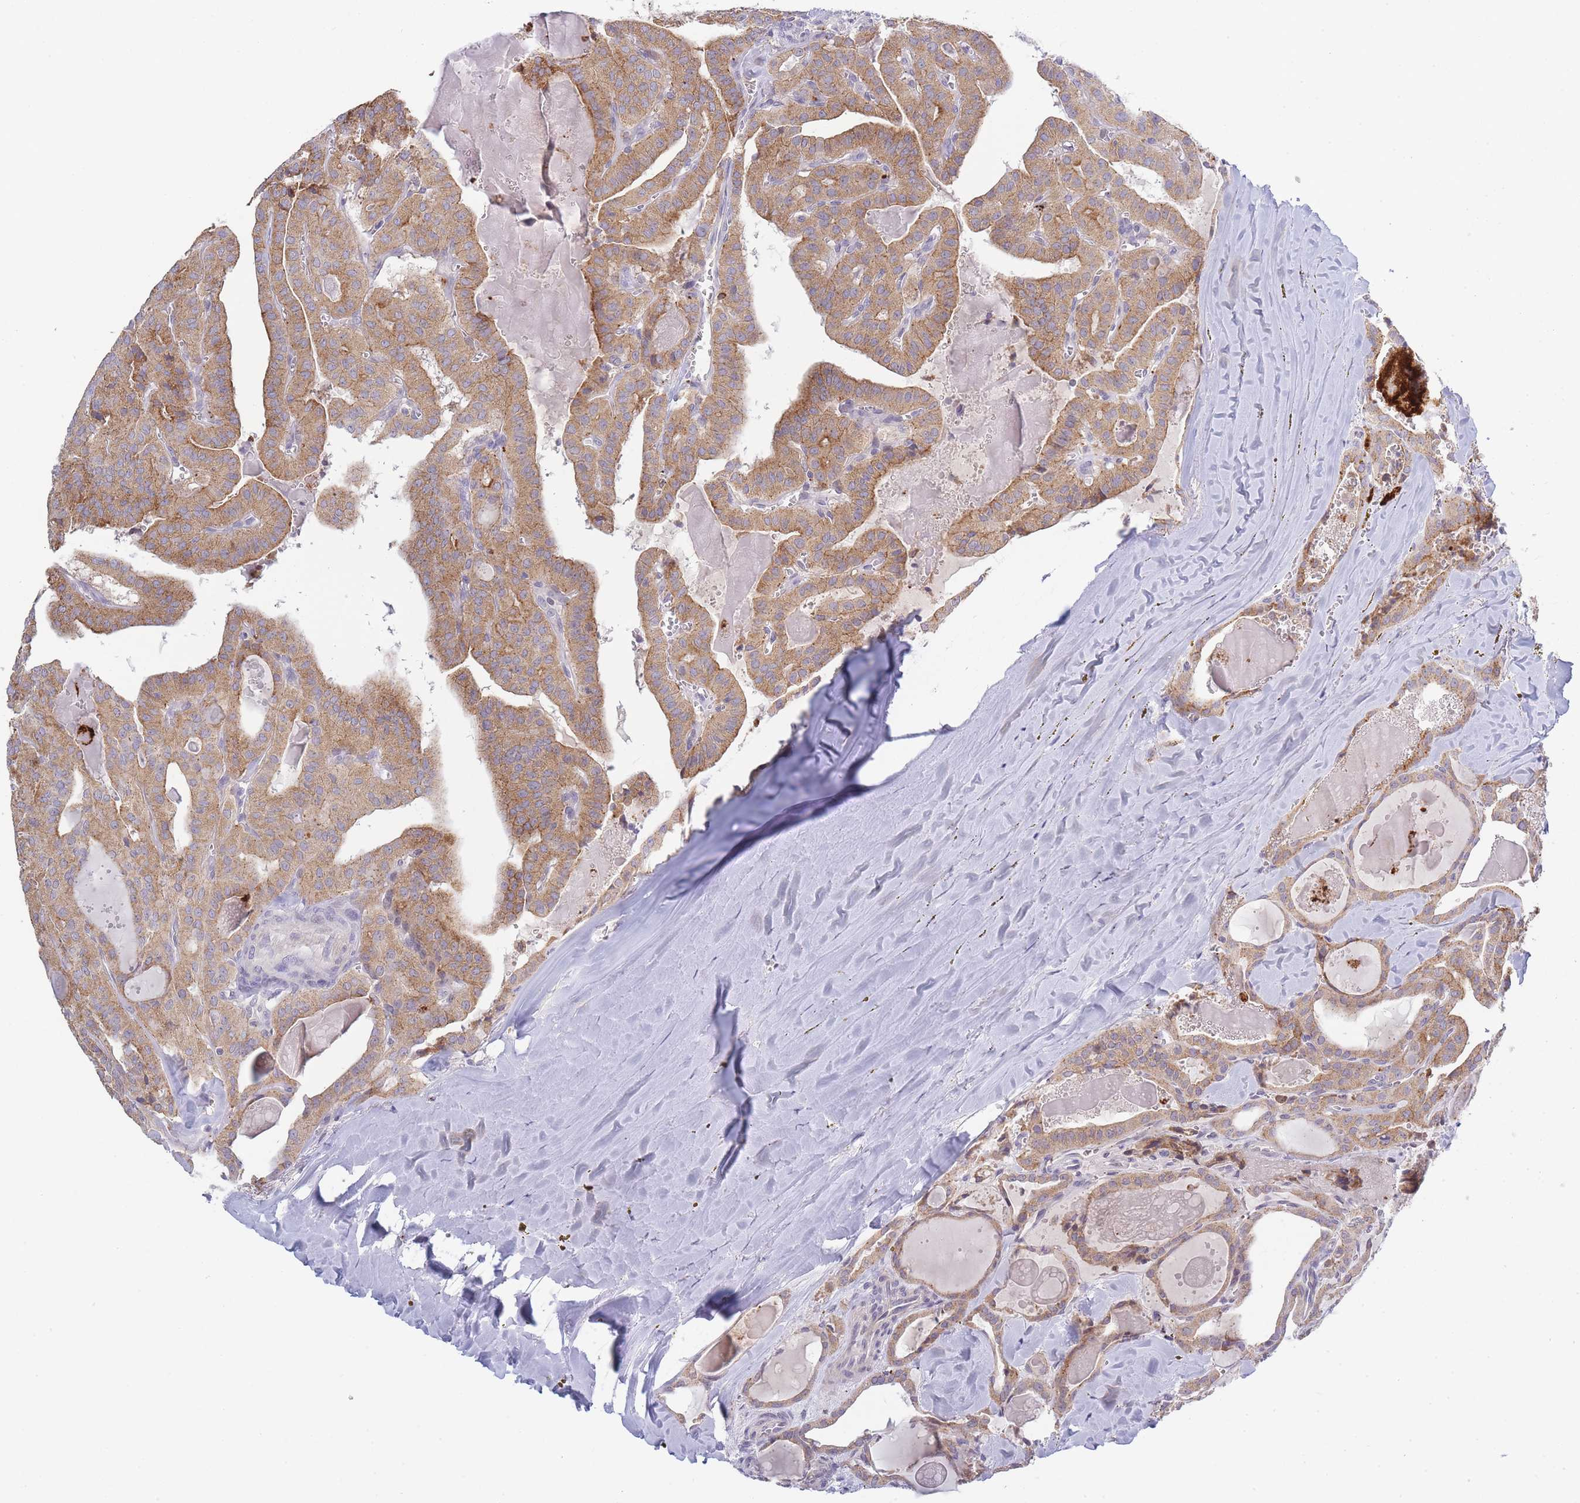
{"staining": {"intensity": "moderate", "quantity": ">75%", "location": "cytoplasmic/membranous"}, "tissue": "thyroid cancer", "cell_type": "Tumor cells", "image_type": "cancer", "snomed": [{"axis": "morphology", "description": "Papillary adenocarcinoma, NOS"}, {"axis": "topography", "description": "Thyroid gland"}], "caption": "Moderate cytoplasmic/membranous expression for a protein is appreciated in about >75% of tumor cells of thyroid papillary adenocarcinoma using immunohistochemistry (IHC).", "gene": "TRIM61", "patient": {"sex": "male", "age": 52}}